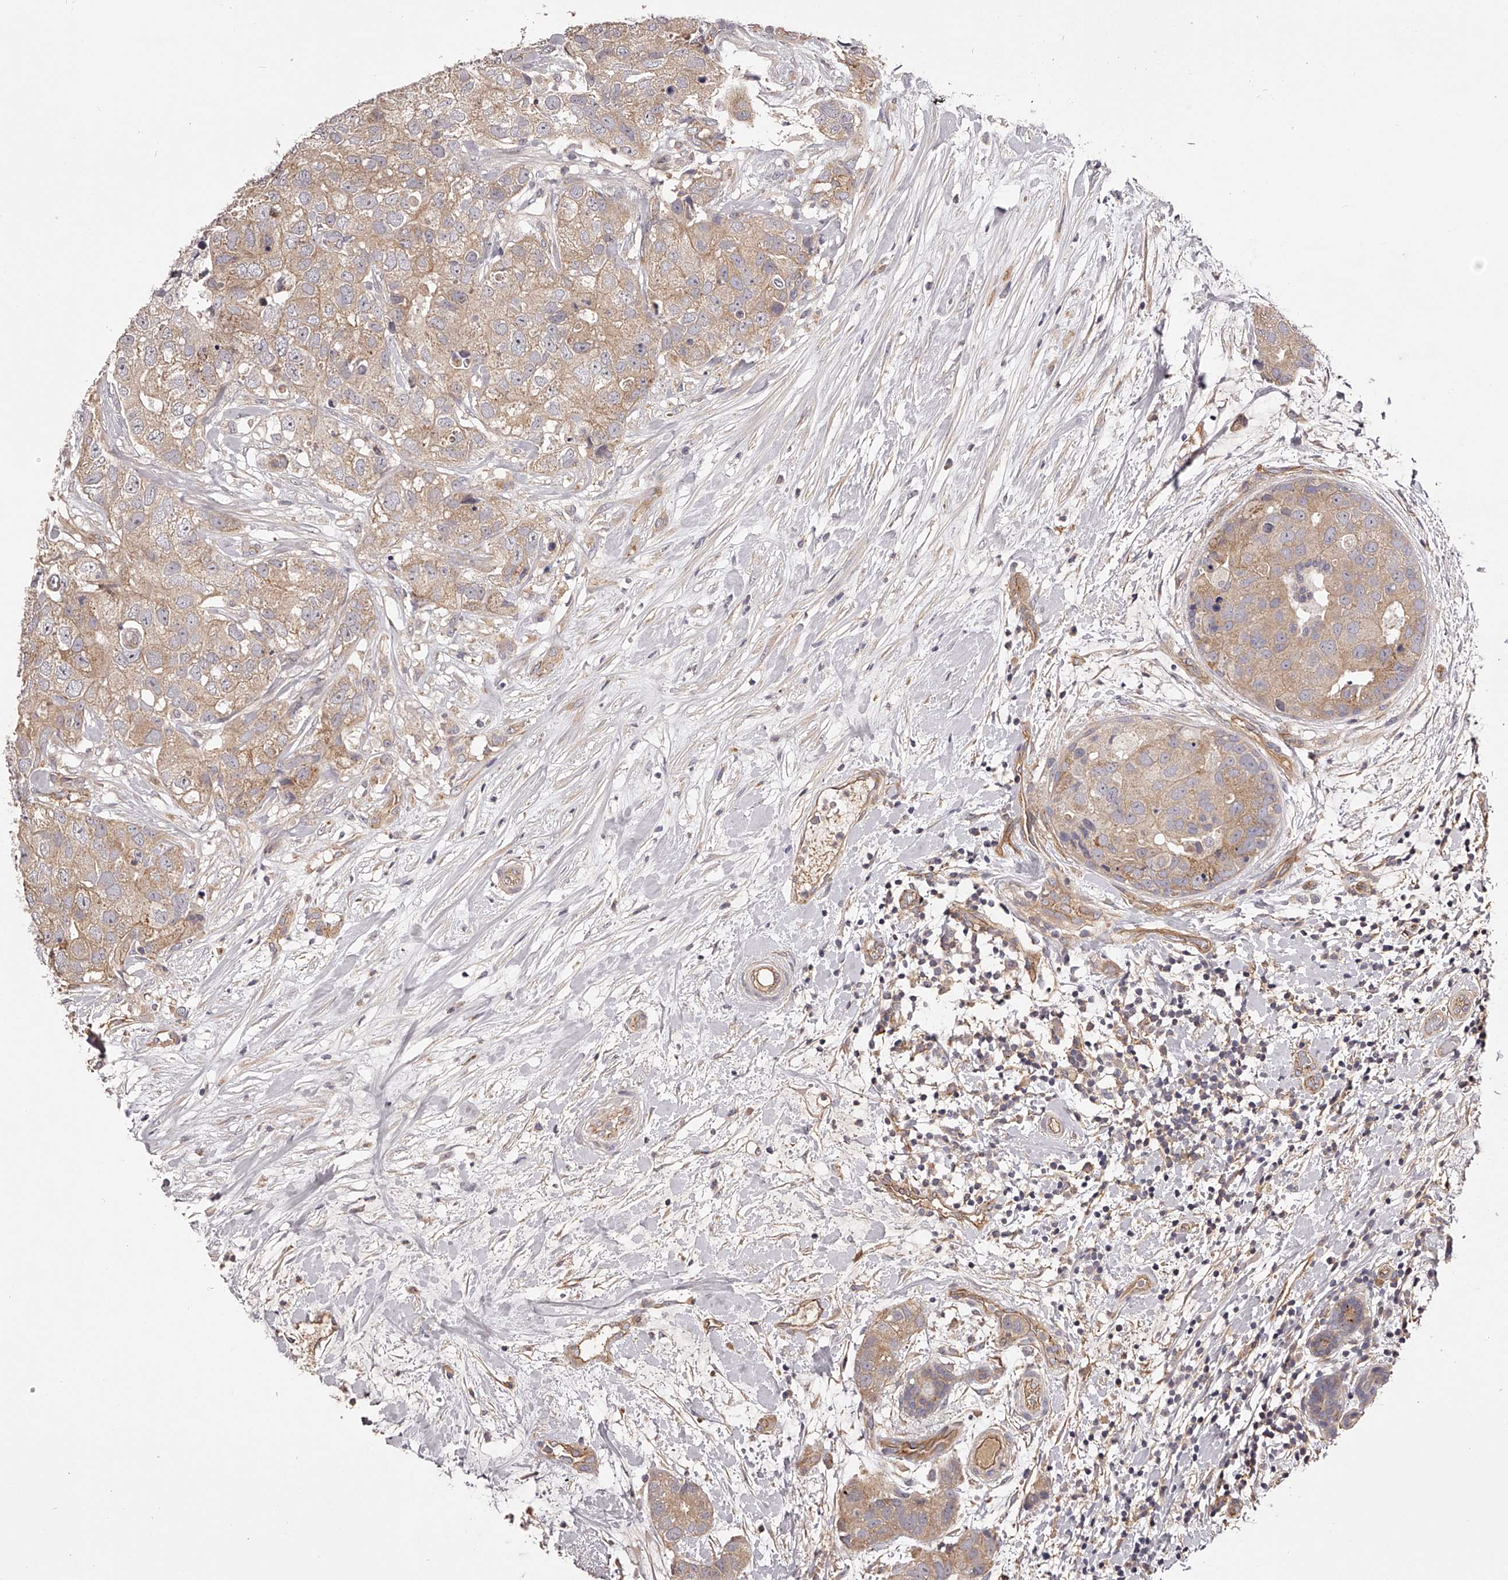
{"staining": {"intensity": "weak", "quantity": ">75%", "location": "cytoplasmic/membranous"}, "tissue": "breast cancer", "cell_type": "Tumor cells", "image_type": "cancer", "snomed": [{"axis": "morphology", "description": "Duct carcinoma"}, {"axis": "topography", "description": "Breast"}], "caption": "Immunohistochemical staining of breast cancer (infiltrating ductal carcinoma) displays low levels of weak cytoplasmic/membranous protein staining in about >75% of tumor cells.", "gene": "LTV1", "patient": {"sex": "female", "age": 62}}